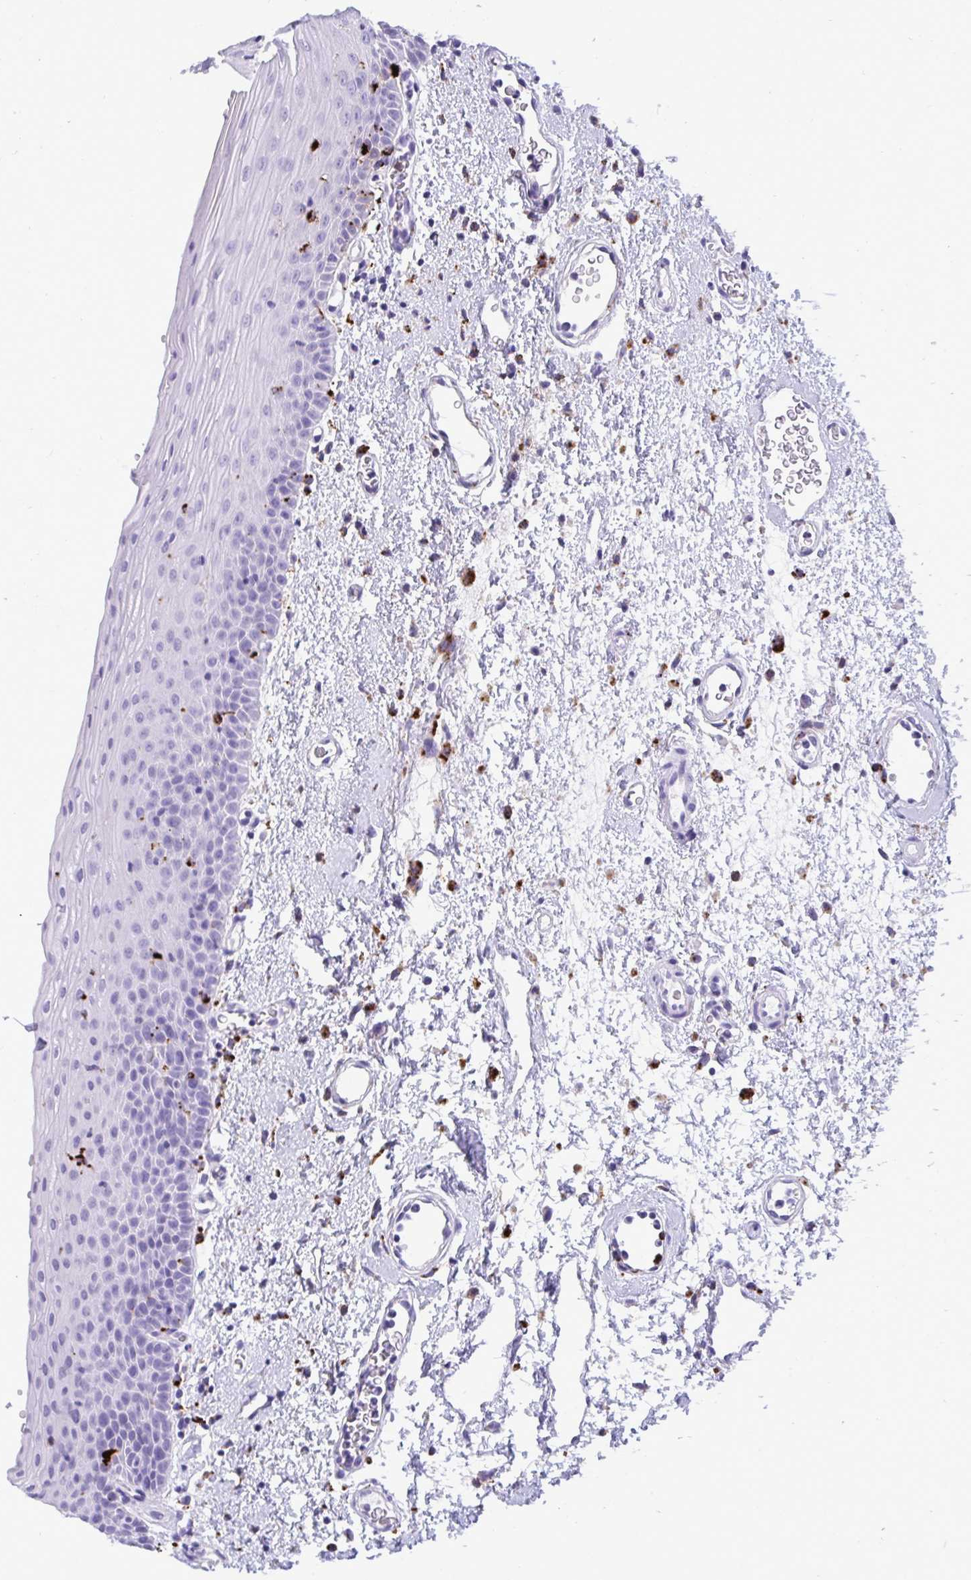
{"staining": {"intensity": "negative", "quantity": "none", "location": "none"}, "tissue": "oral mucosa", "cell_type": "Squamous epithelial cells", "image_type": "normal", "snomed": [{"axis": "morphology", "description": "Normal tissue, NOS"}, {"axis": "topography", "description": "Oral tissue"}, {"axis": "topography", "description": "Head-Neck"}], "caption": "IHC of normal human oral mucosa displays no expression in squamous epithelial cells.", "gene": "CPVL", "patient": {"sex": "female", "age": 55}}